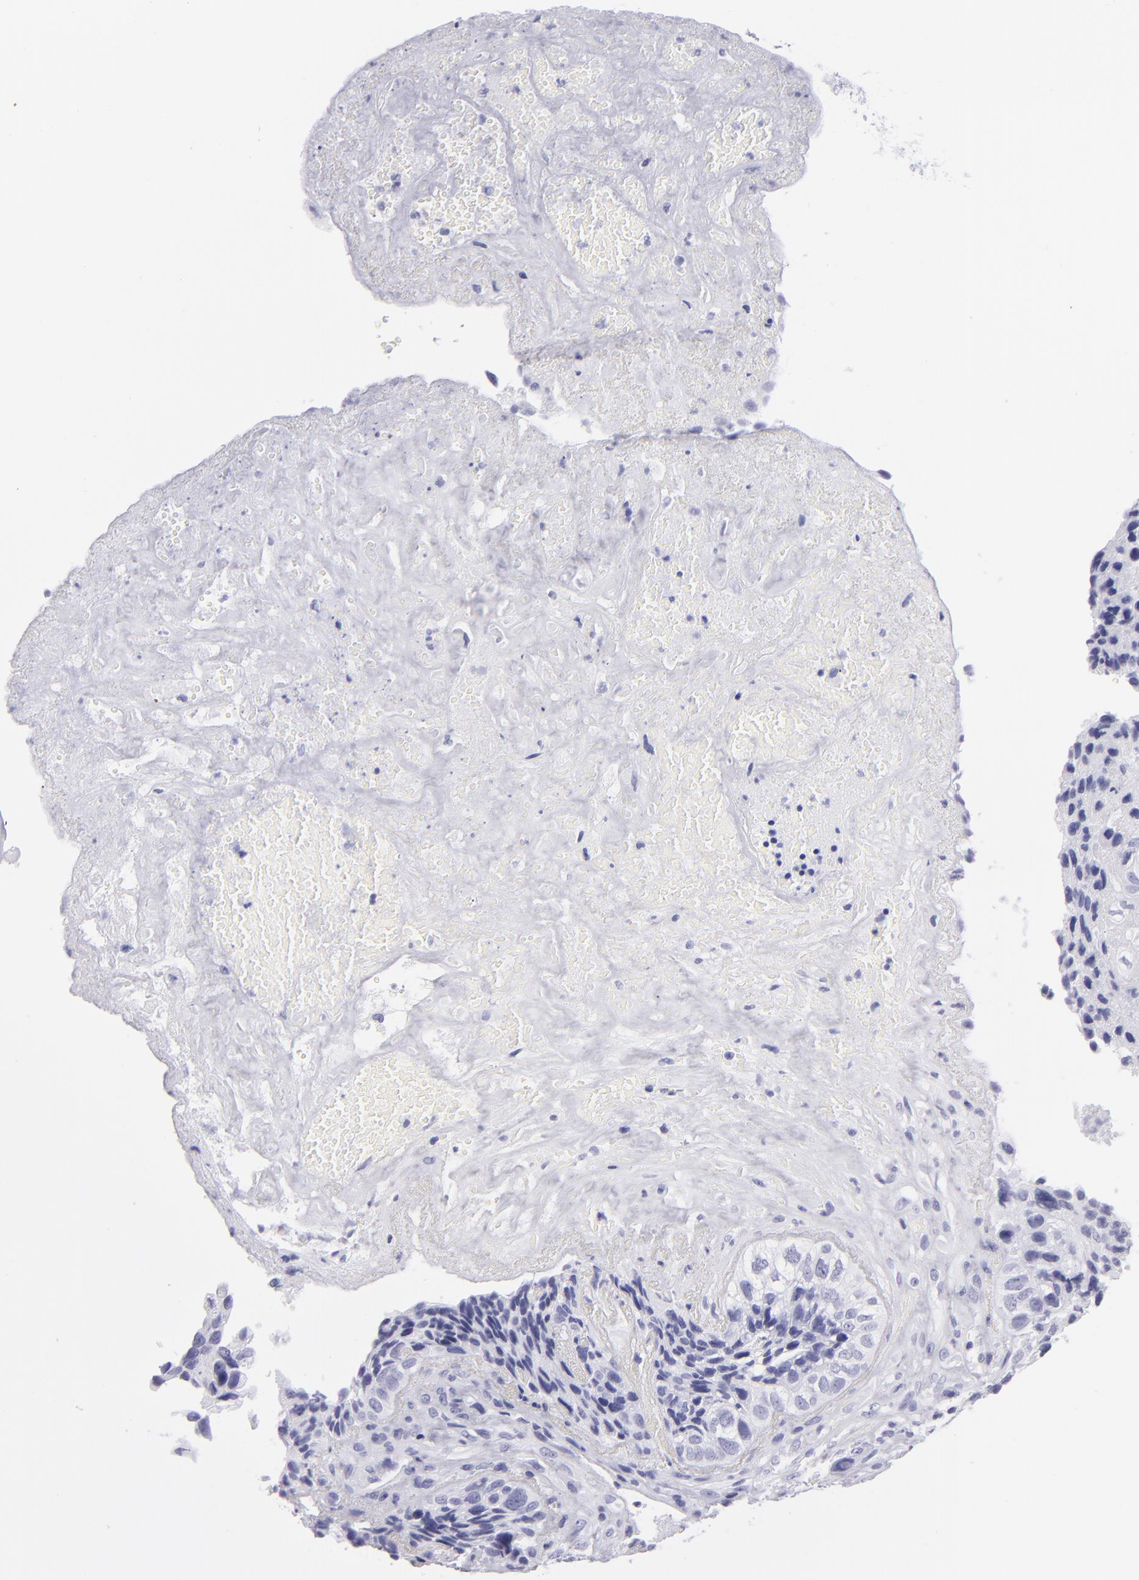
{"staining": {"intensity": "negative", "quantity": "none", "location": "none"}, "tissue": "breast cancer", "cell_type": "Tumor cells", "image_type": "cancer", "snomed": [{"axis": "morphology", "description": "Neoplasm, malignant, NOS"}, {"axis": "topography", "description": "Breast"}], "caption": "IHC micrograph of human breast cancer (malignant neoplasm) stained for a protein (brown), which reveals no staining in tumor cells. (Stains: DAB IHC with hematoxylin counter stain, Microscopy: brightfield microscopy at high magnification).", "gene": "PVALB", "patient": {"sex": "female", "age": 50}}